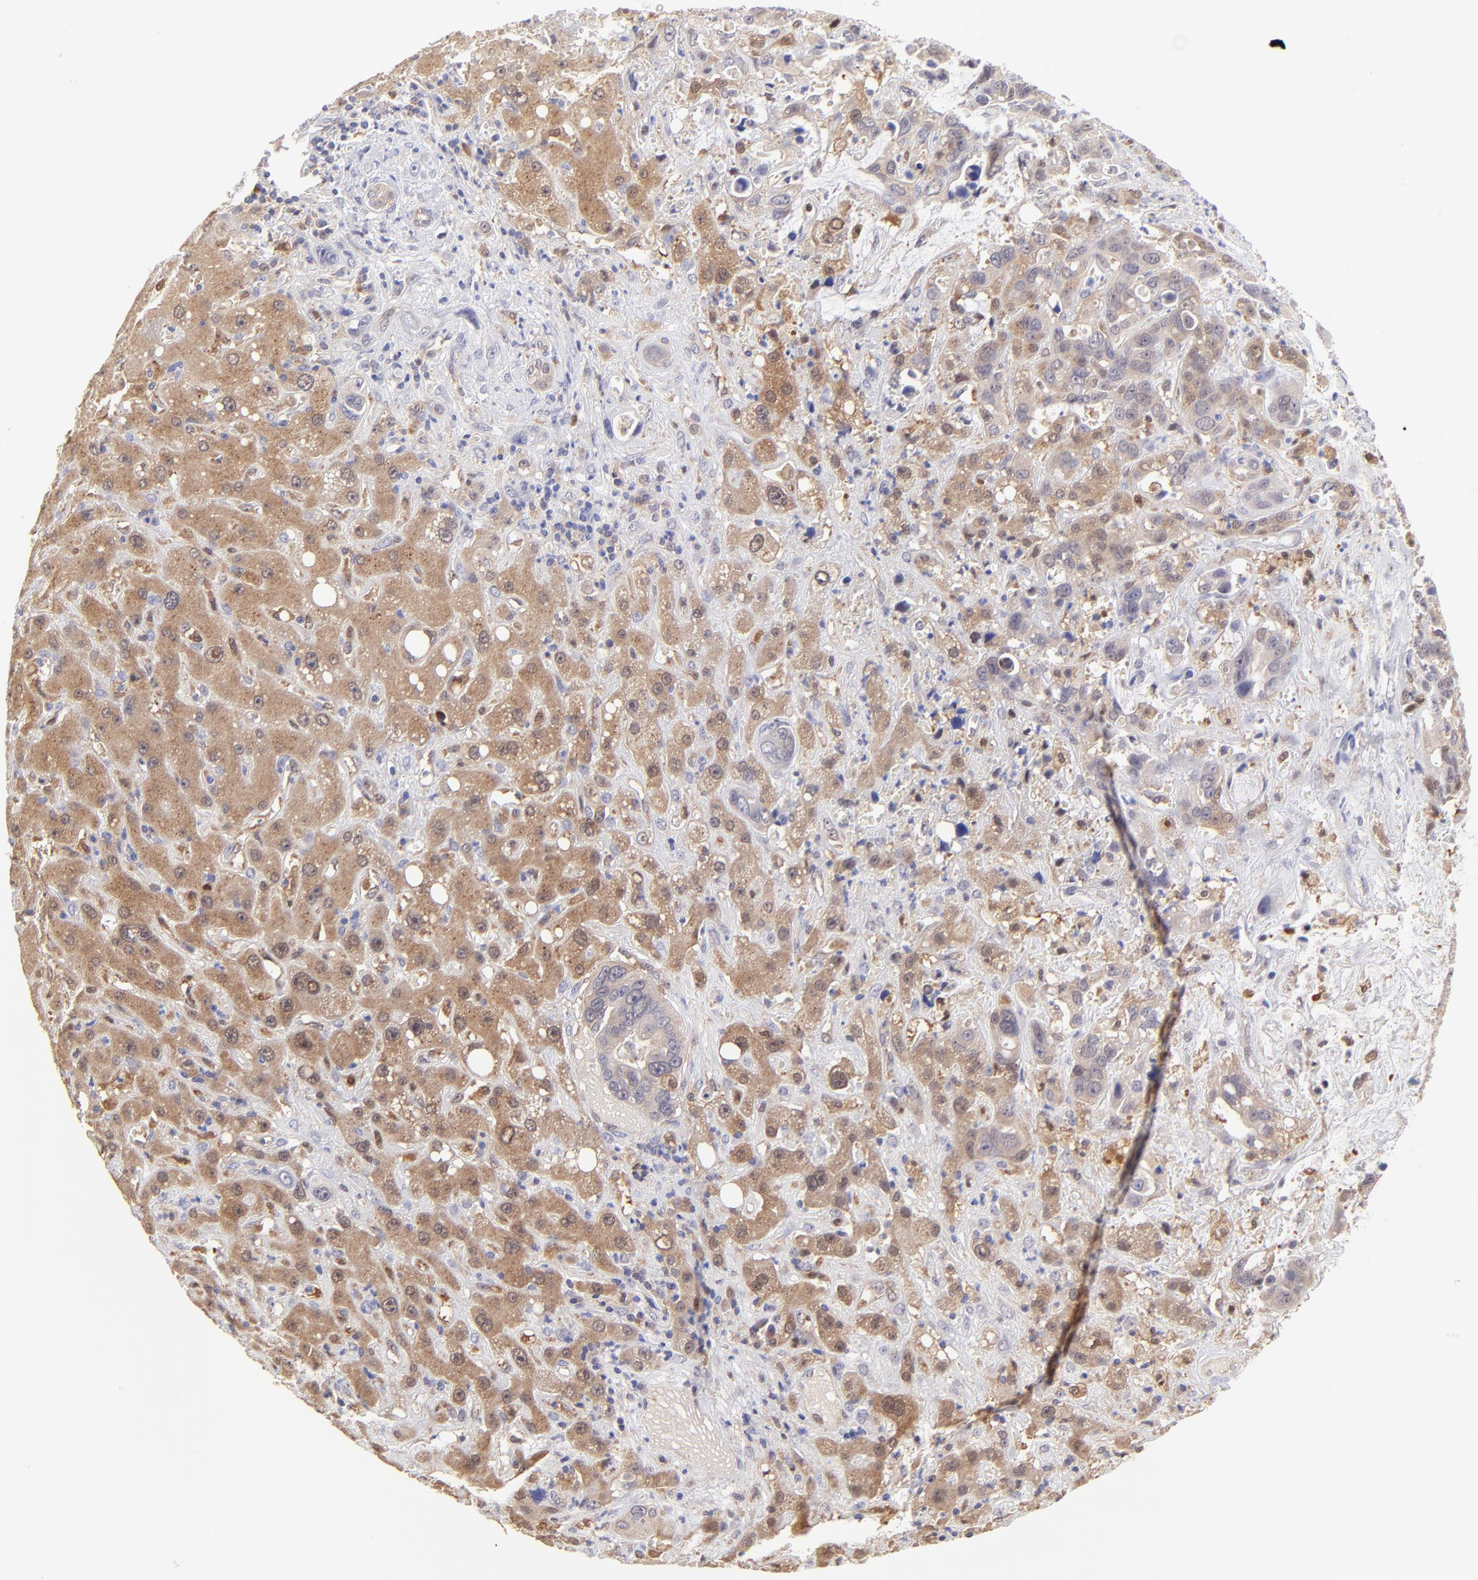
{"staining": {"intensity": "moderate", "quantity": ">75%", "location": "cytoplasmic/membranous"}, "tissue": "liver cancer", "cell_type": "Tumor cells", "image_type": "cancer", "snomed": [{"axis": "morphology", "description": "Cholangiocarcinoma"}, {"axis": "topography", "description": "Liver"}], "caption": "Liver cancer stained for a protein (brown) reveals moderate cytoplasmic/membranous positive positivity in about >75% of tumor cells.", "gene": "HYAL1", "patient": {"sex": "female", "age": 65}}